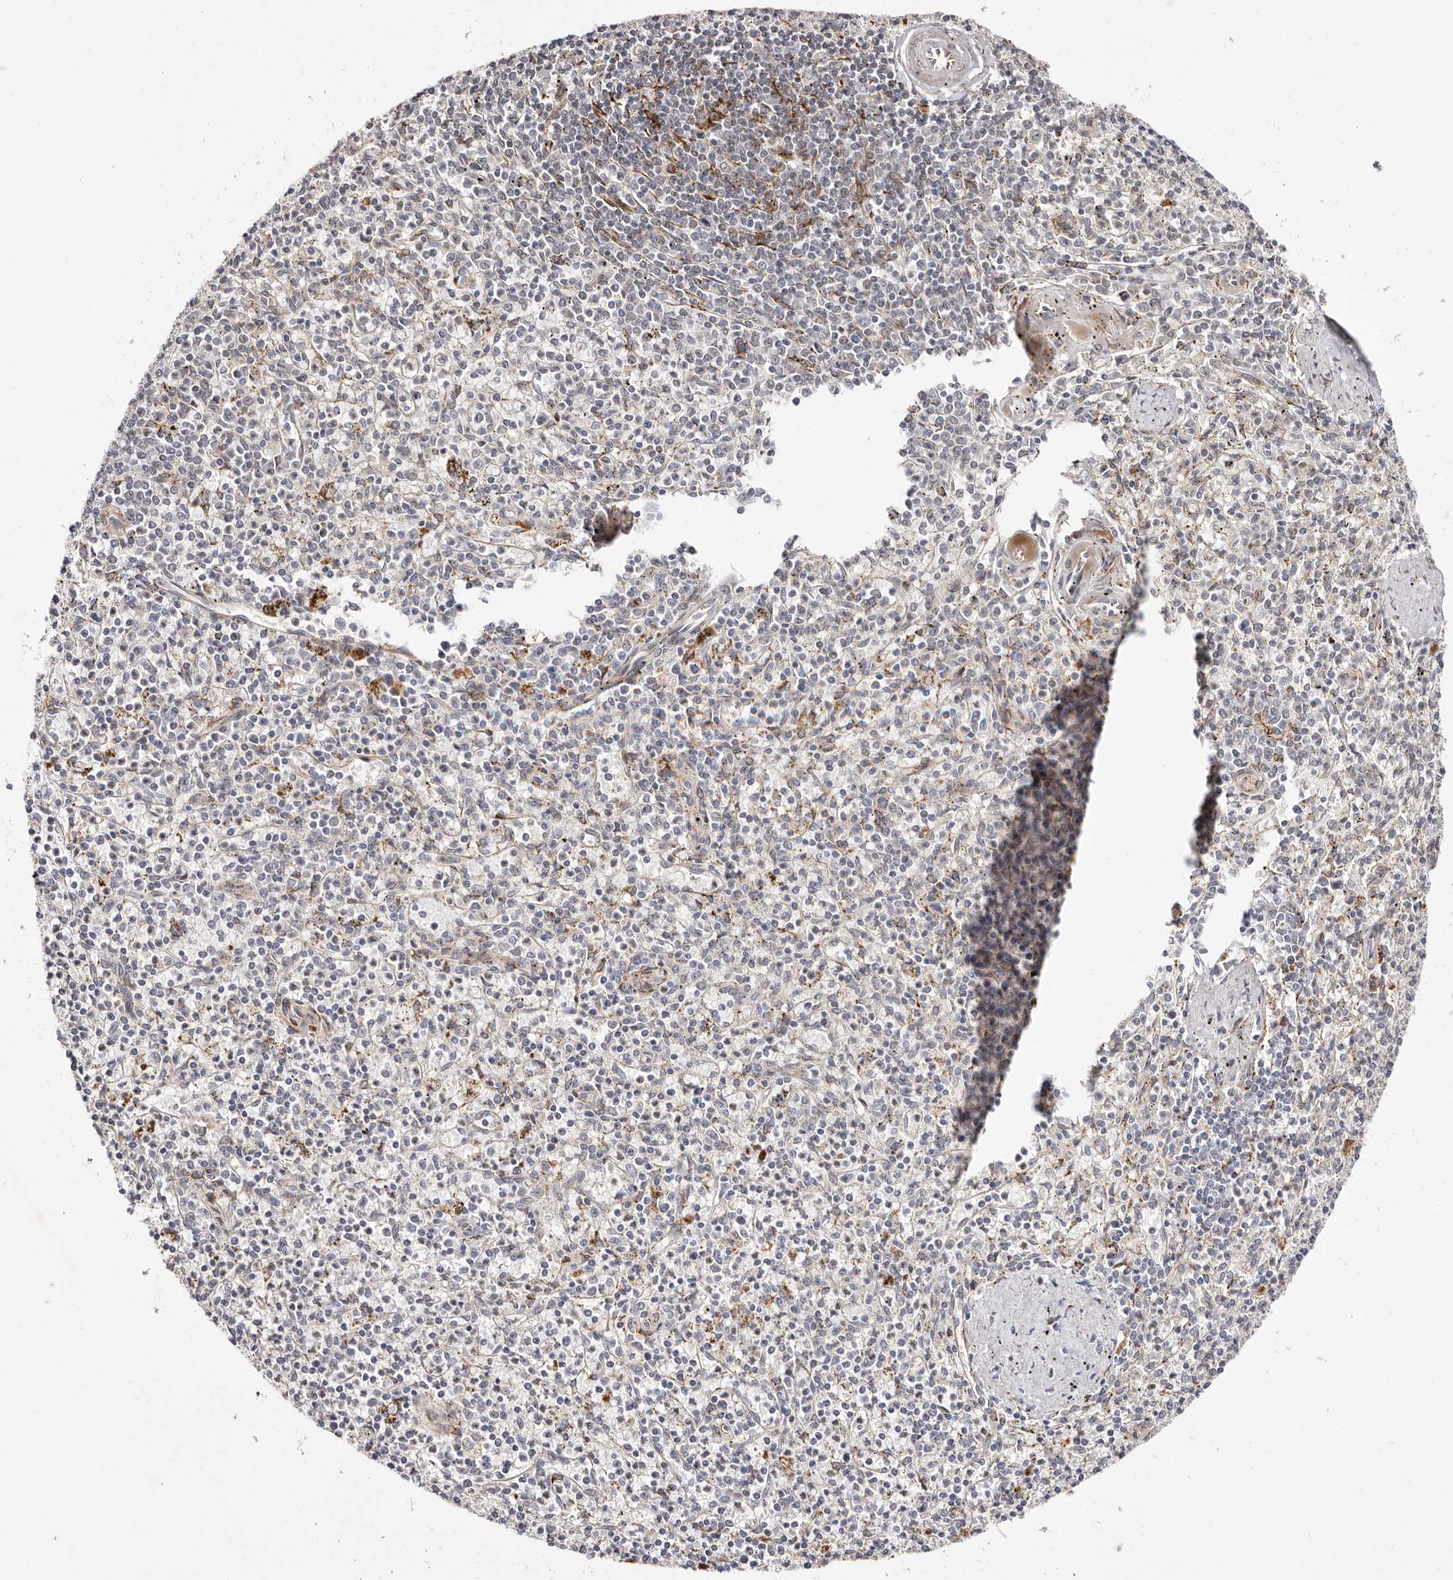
{"staining": {"intensity": "negative", "quantity": "none", "location": "none"}, "tissue": "spleen", "cell_type": "Cells in red pulp", "image_type": "normal", "snomed": [{"axis": "morphology", "description": "Normal tissue, NOS"}, {"axis": "topography", "description": "Spleen"}], "caption": "DAB (3,3'-diaminobenzidine) immunohistochemical staining of unremarkable human spleen shows no significant expression in cells in red pulp. (DAB IHC visualized using brightfield microscopy, high magnification).", "gene": "BCL2L15", "patient": {"sex": "male", "age": 72}}